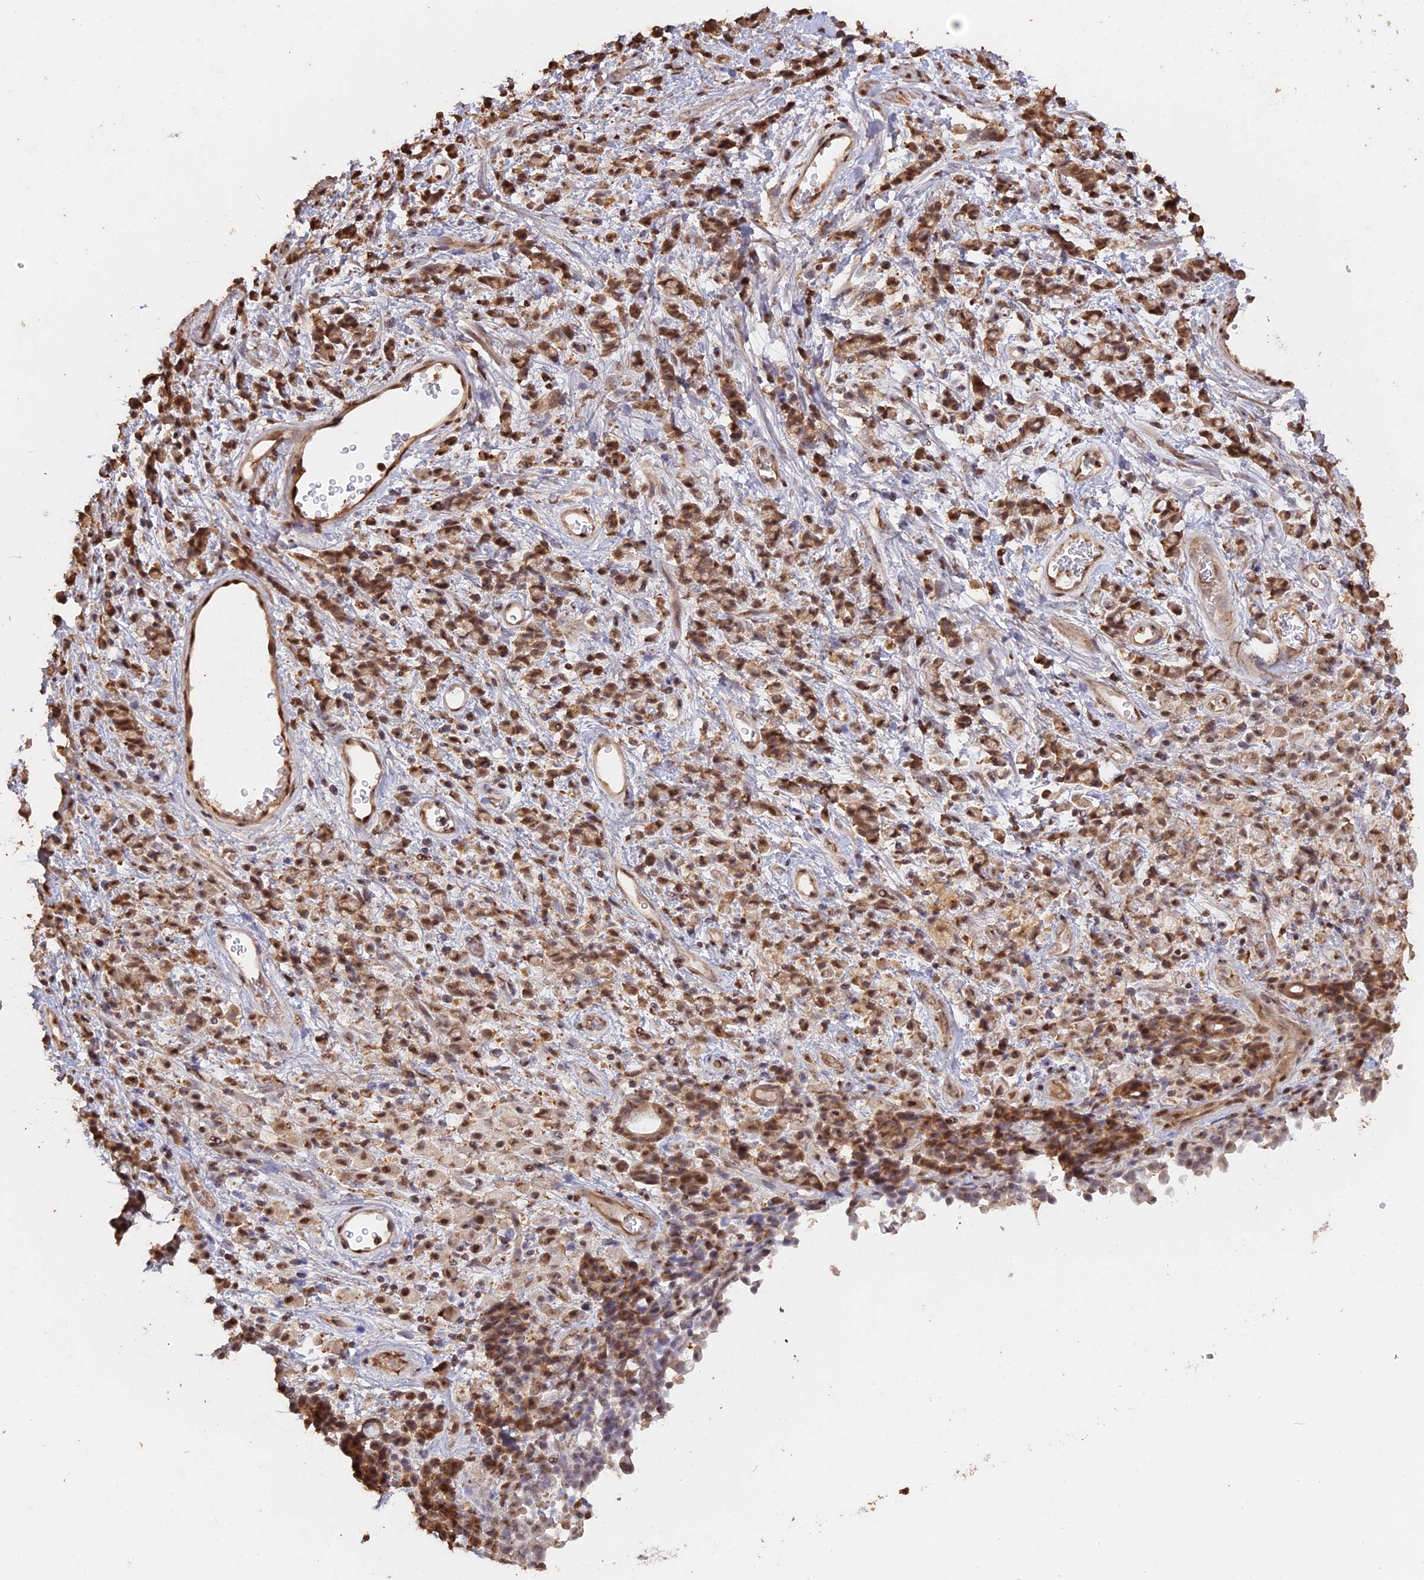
{"staining": {"intensity": "moderate", "quantity": ">75%", "location": "cytoplasmic/membranous,nuclear"}, "tissue": "stomach cancer", "cell_type": "Tumor cells", "image_type": "cancer", "snomed": [{"axis": "morphology", "description": "Adenocarcinoma, NOS"}, {"axis": "topography", "description": "Stomach"}], "caption": "Protein staining displays moderate cytoplasmic/membranous and nuclear expression in approximately >75% of tumor cells in adenocarcinoma (stomach).", "gene": "PSMC6", "patient": {"sex": "female", "age": 60}}